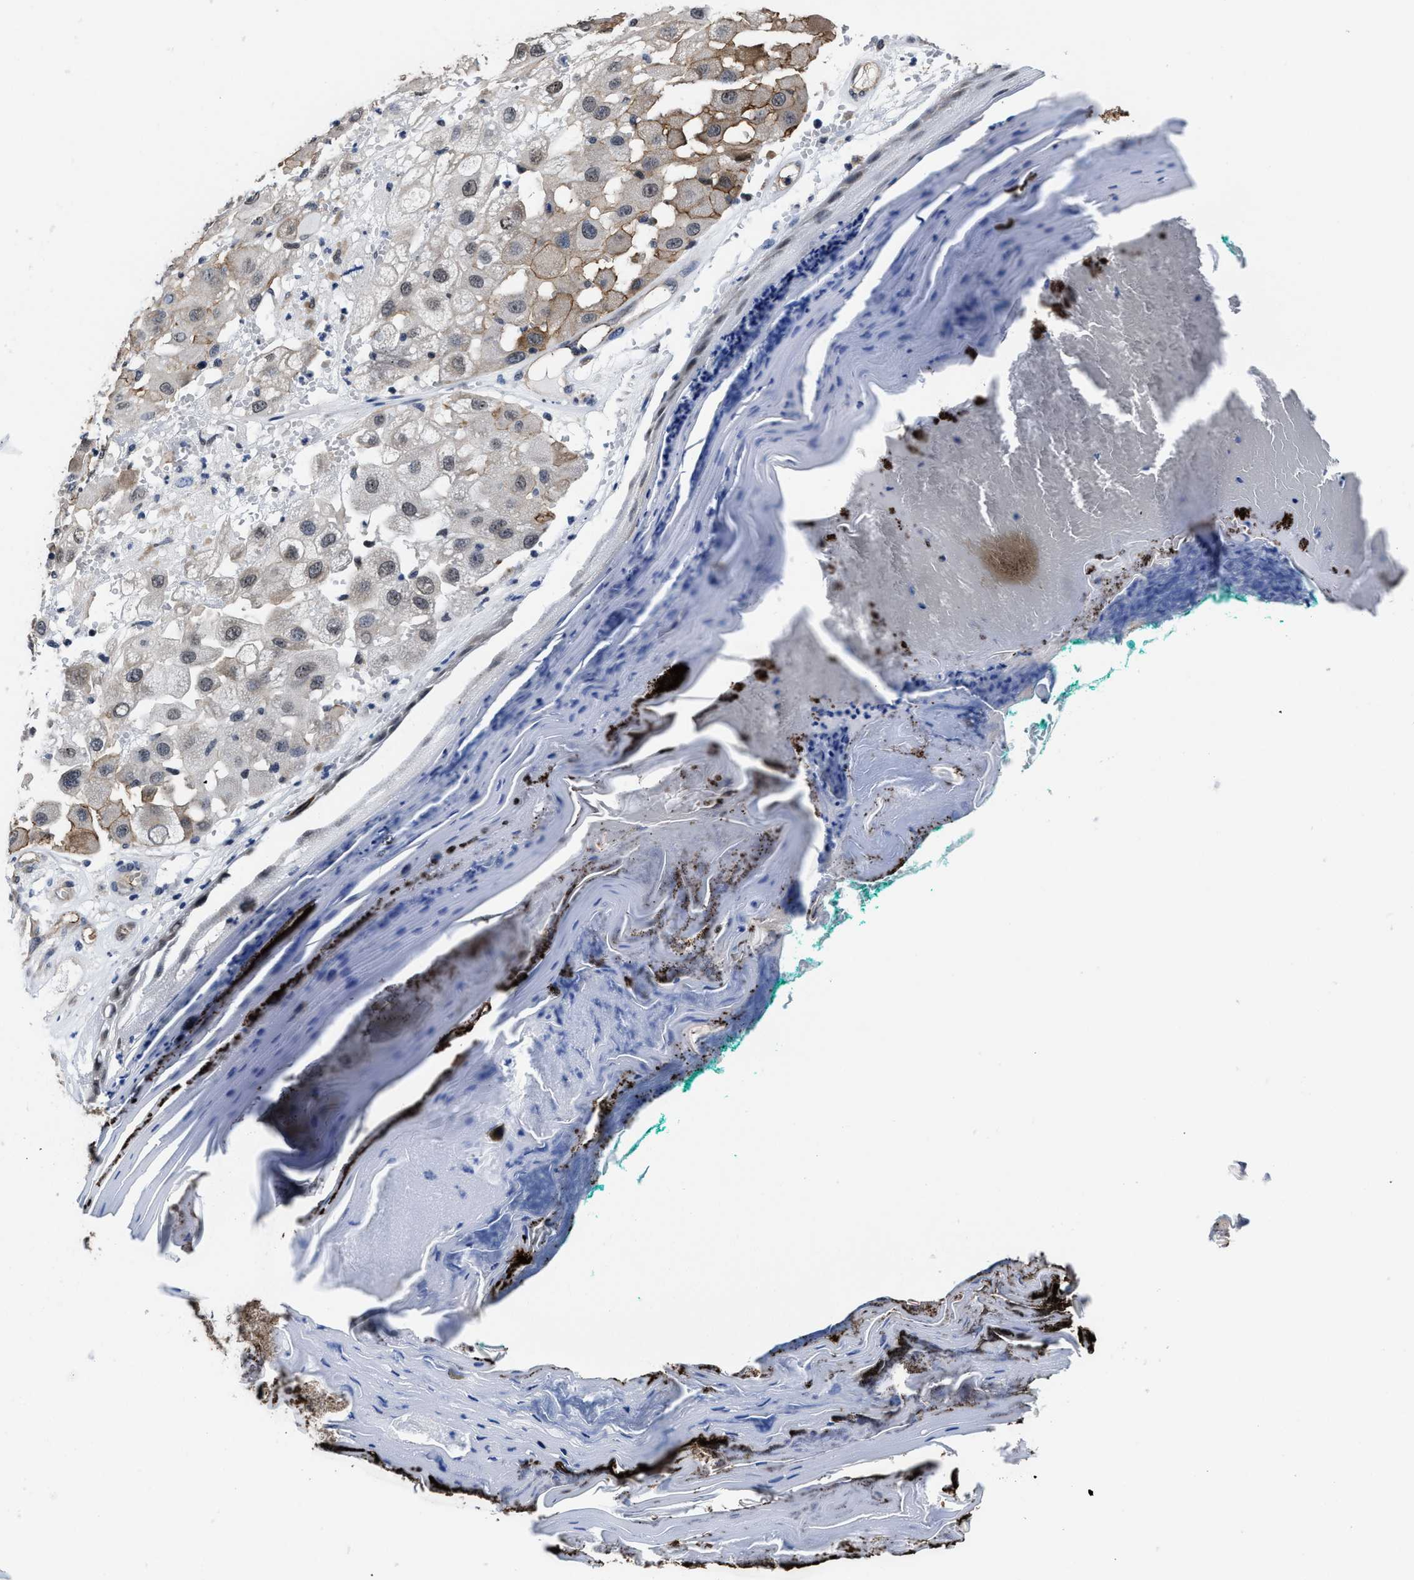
{"staining": {"intensity": "moderate", "quantity": "<25%", "location": "cytoplasmic/membranous"}, "tissue": "melanoma", "cell_type": "Tumor cells", "image_type": "cancer", "snomed": [{"axis": "morphology", "description": "Malignant melanoma, NOS"}, {"axis": "topography", "description": "Skin"}], "caption": "The image demonstrates a brown stain indicating the presence of a protein in the cytoplasmic/membranous of tumor cells in malignant melanoma. The protein of interest is stained brown, and the nuclei are stained in blue (DAB (3,3'-diaminobenzidine) IHC with brightfield microscopy, high magnification).", "gene": "MARCKSL1", "patient": {"sex": "female", "age": 81}}